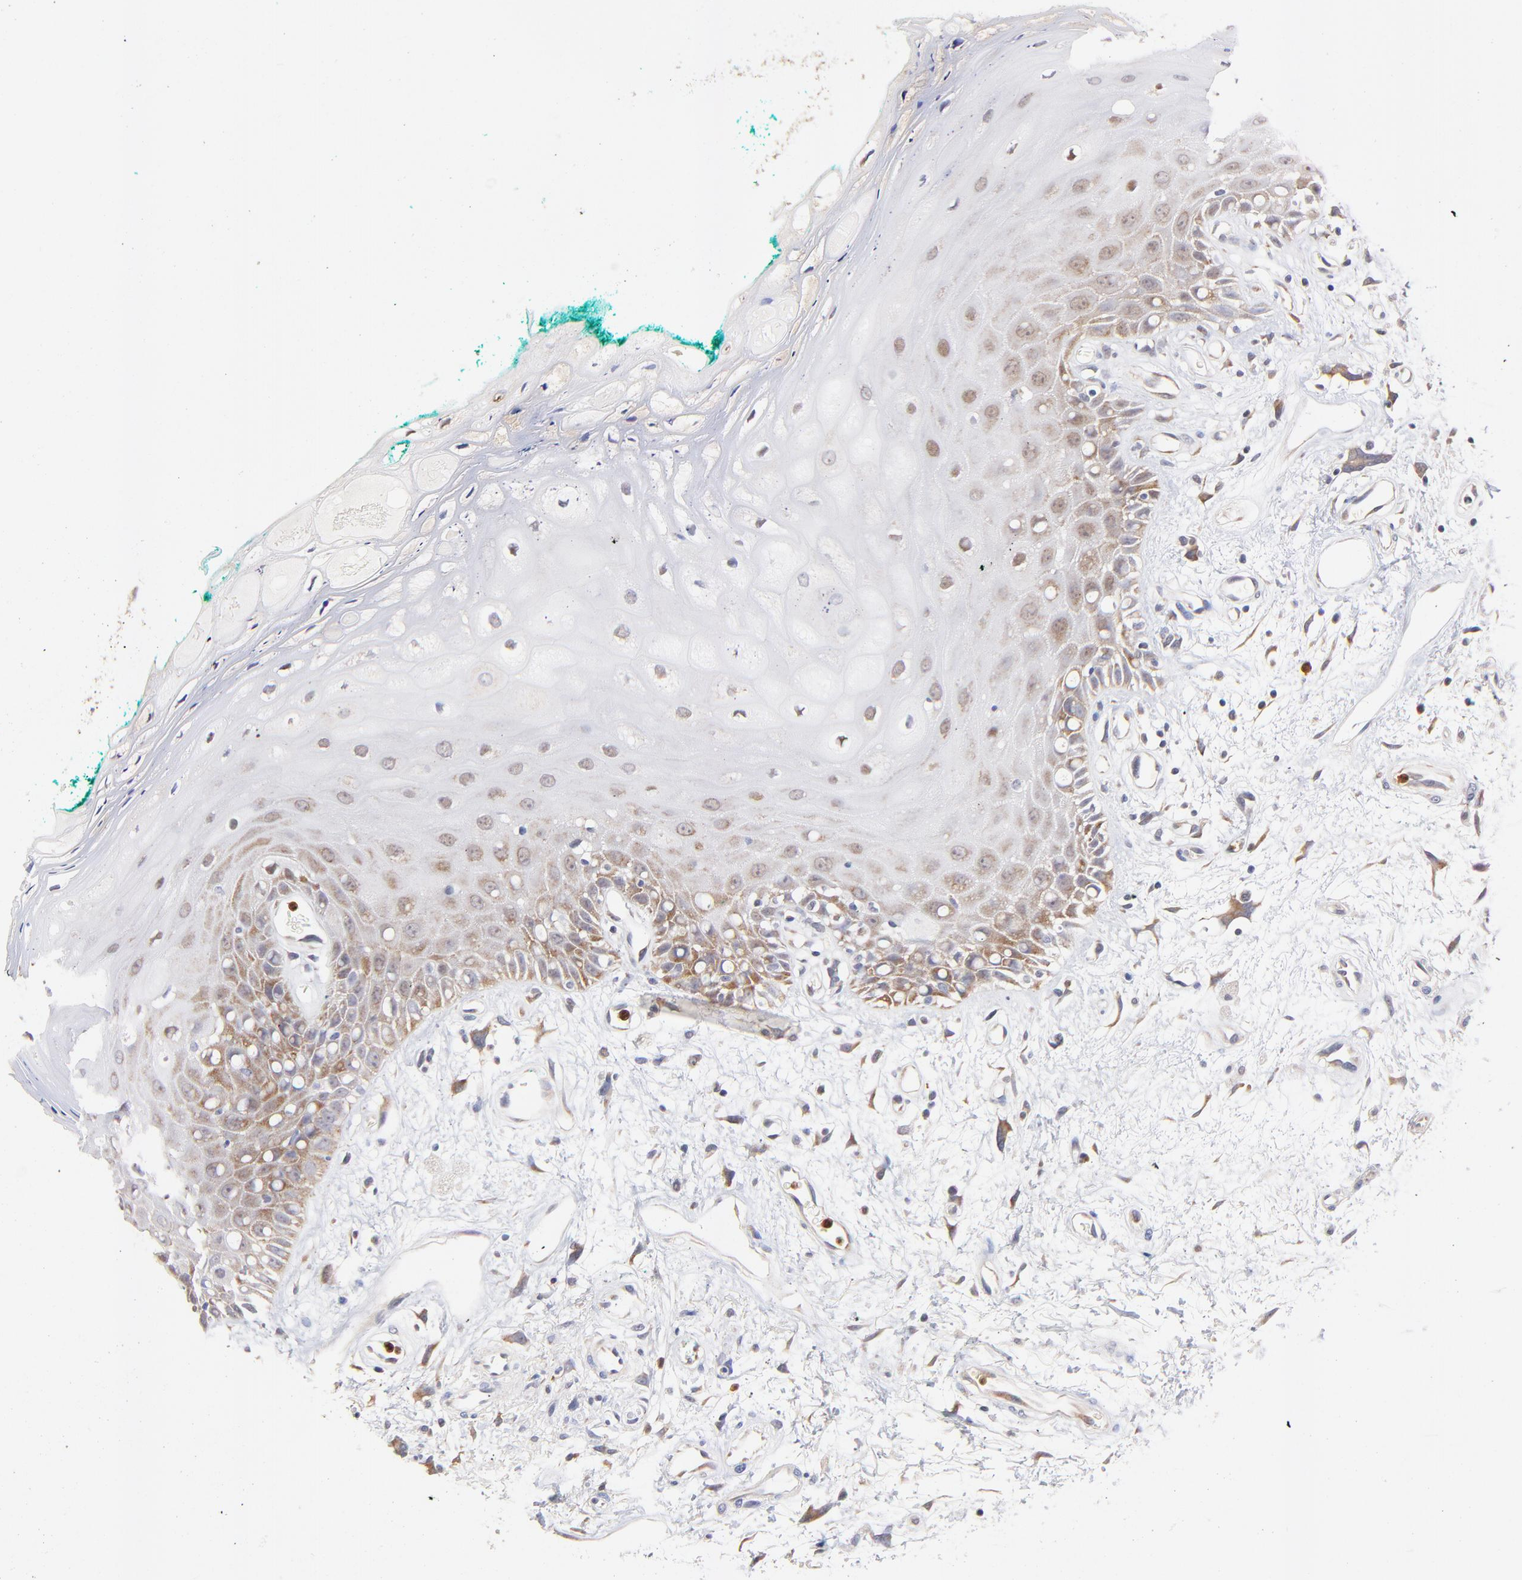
{"staining": {"intensity": "moderate", "quantity": "<25%", "location": "cytoplasmic/membranous"}, "tissue": "oral mucosa", "cell_type": "Squamous epithelial cells", "image_type": "normal", "snomed": [{"axis": "morphology", "description": "Normal tissue, NOS"}, {"axis": "morphology", "description": "Squamous cell carcinoma, NOS"}, {"axis": "topography", "description": "Skeletal muscle"}, {"axis": "topography", "description": "Oral tissue"}, {"axis": "topography", "description": "Head-Neck"}], "caption": "A micrograph of human oral mucosa stained for a protein exhibits moderate cytoplasmic/membranous brown staining in squamous epithelial cells. (Stains: DAB (3,3'-diaminobenzidine) in brown, nuclei in blue, Microscopy: brightfield microscopy at high magnification).", "gene": "BBOF1", "patient": {"sex": "female", "age": 84}}